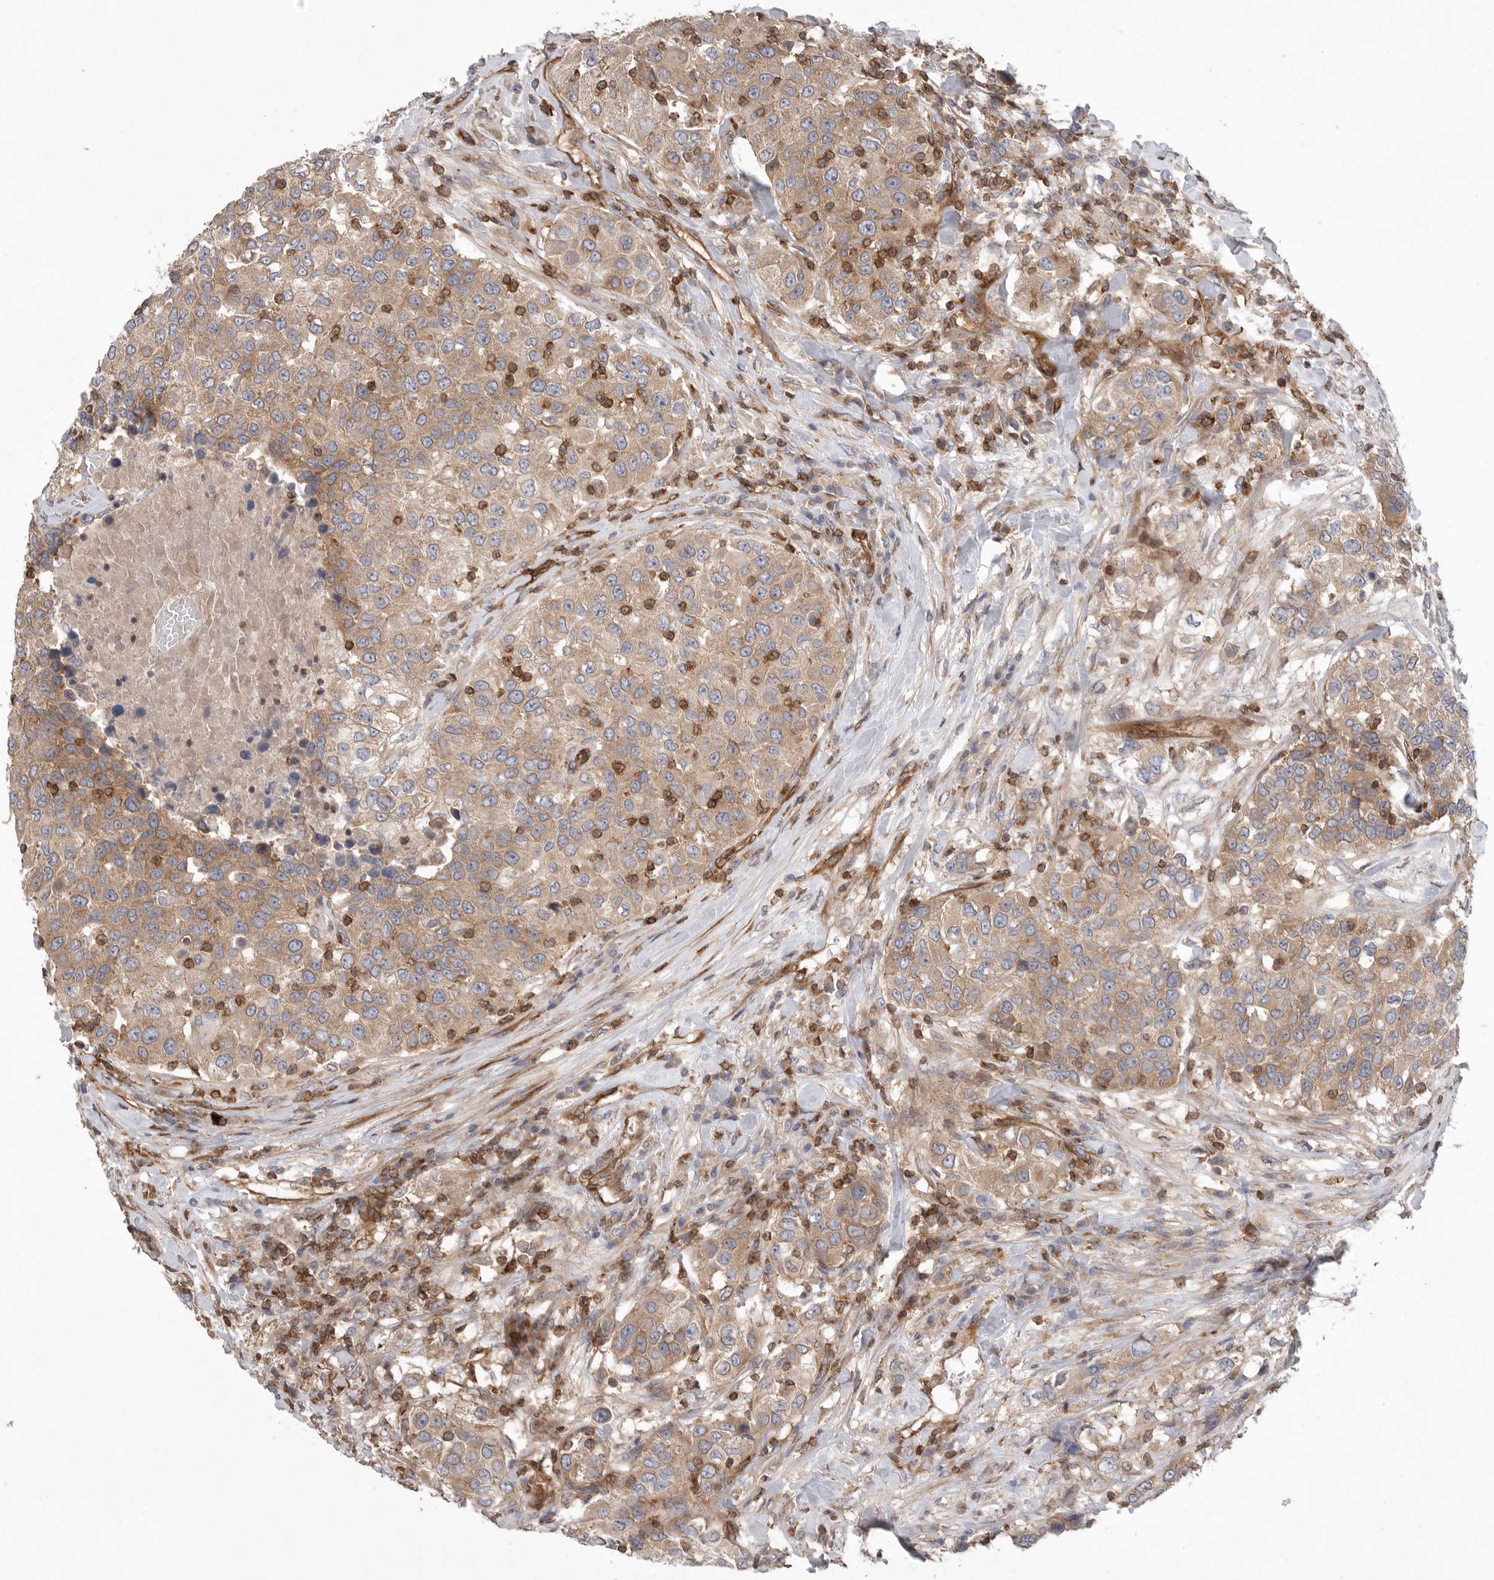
{"staining": {"intensity": "moderate", "quantity": ">75%", "location": "cytoplasmic/membranous"}, "tissue": "urothelial cancer", "cell_type": "Tumor cells", "image_type": "cancer", "snomed": [{"axis": "morphology", "description": "Urothelial carcinoma, High grade"}, {"axis": "topography", "description": "Urinary bladder"}], "caption": "Urothelial cancer was stained to show a protein in brown. There is medium levels of moderate cytoplasmic/membranous positivity in approximately >75% of tumor cells. (Stains: DAB (3,3'-diaminobenzidine) in brown, nuclei in blue, Microscopy: brightfield microscopy at high magnification).", "gene": "PRKCH", "patient": {"sex": "female", "age": 80}}